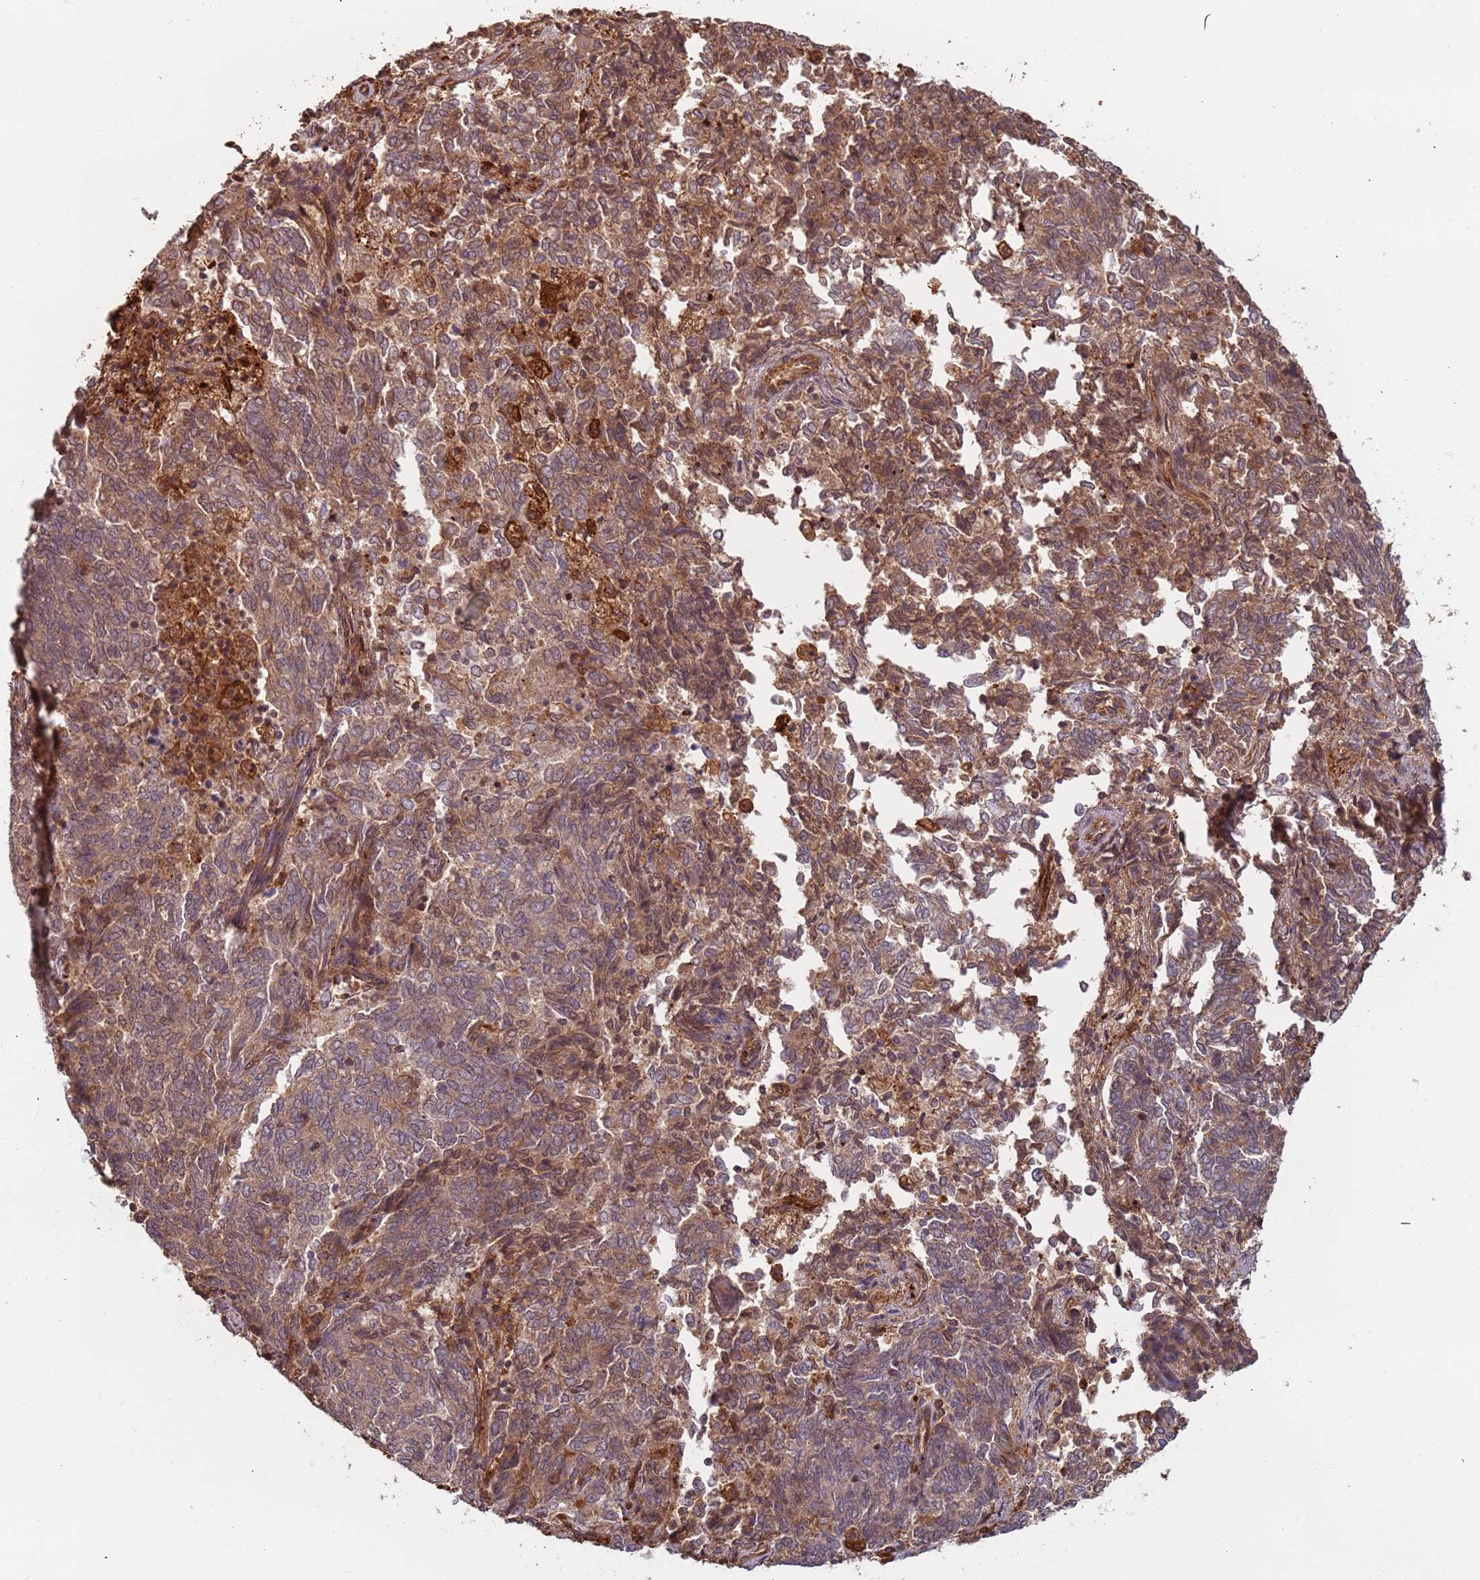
{"staining": {"intensity": "weak", "quantity": ">75%", "location": "cytoplasmic/membranous"}, "tissue": "endometrial cancer", "cell_type": "Tumor cells", "image_type": "cancer", "snomed": [{"axis": "morphology", "description": "Adenocarcinoma, NOS"}, {"axis": "topography", "description": "Endometrium"}], "caption": "Immunohistochemistry (IHC) staining of adenocarcinoma (endometrial), which displays low levels of weak cytoplasmic/membranous positivity in approximately >75% of tumor cells indicating weak cytoplasmic/membranous protein positivity. The staining was performed using DAB (brown) for protein detection and nuclei were counterstained in hematoxylin (blue).", "gene": "SDCCAG8", "patient": {"sex": "female", "age": 80}}